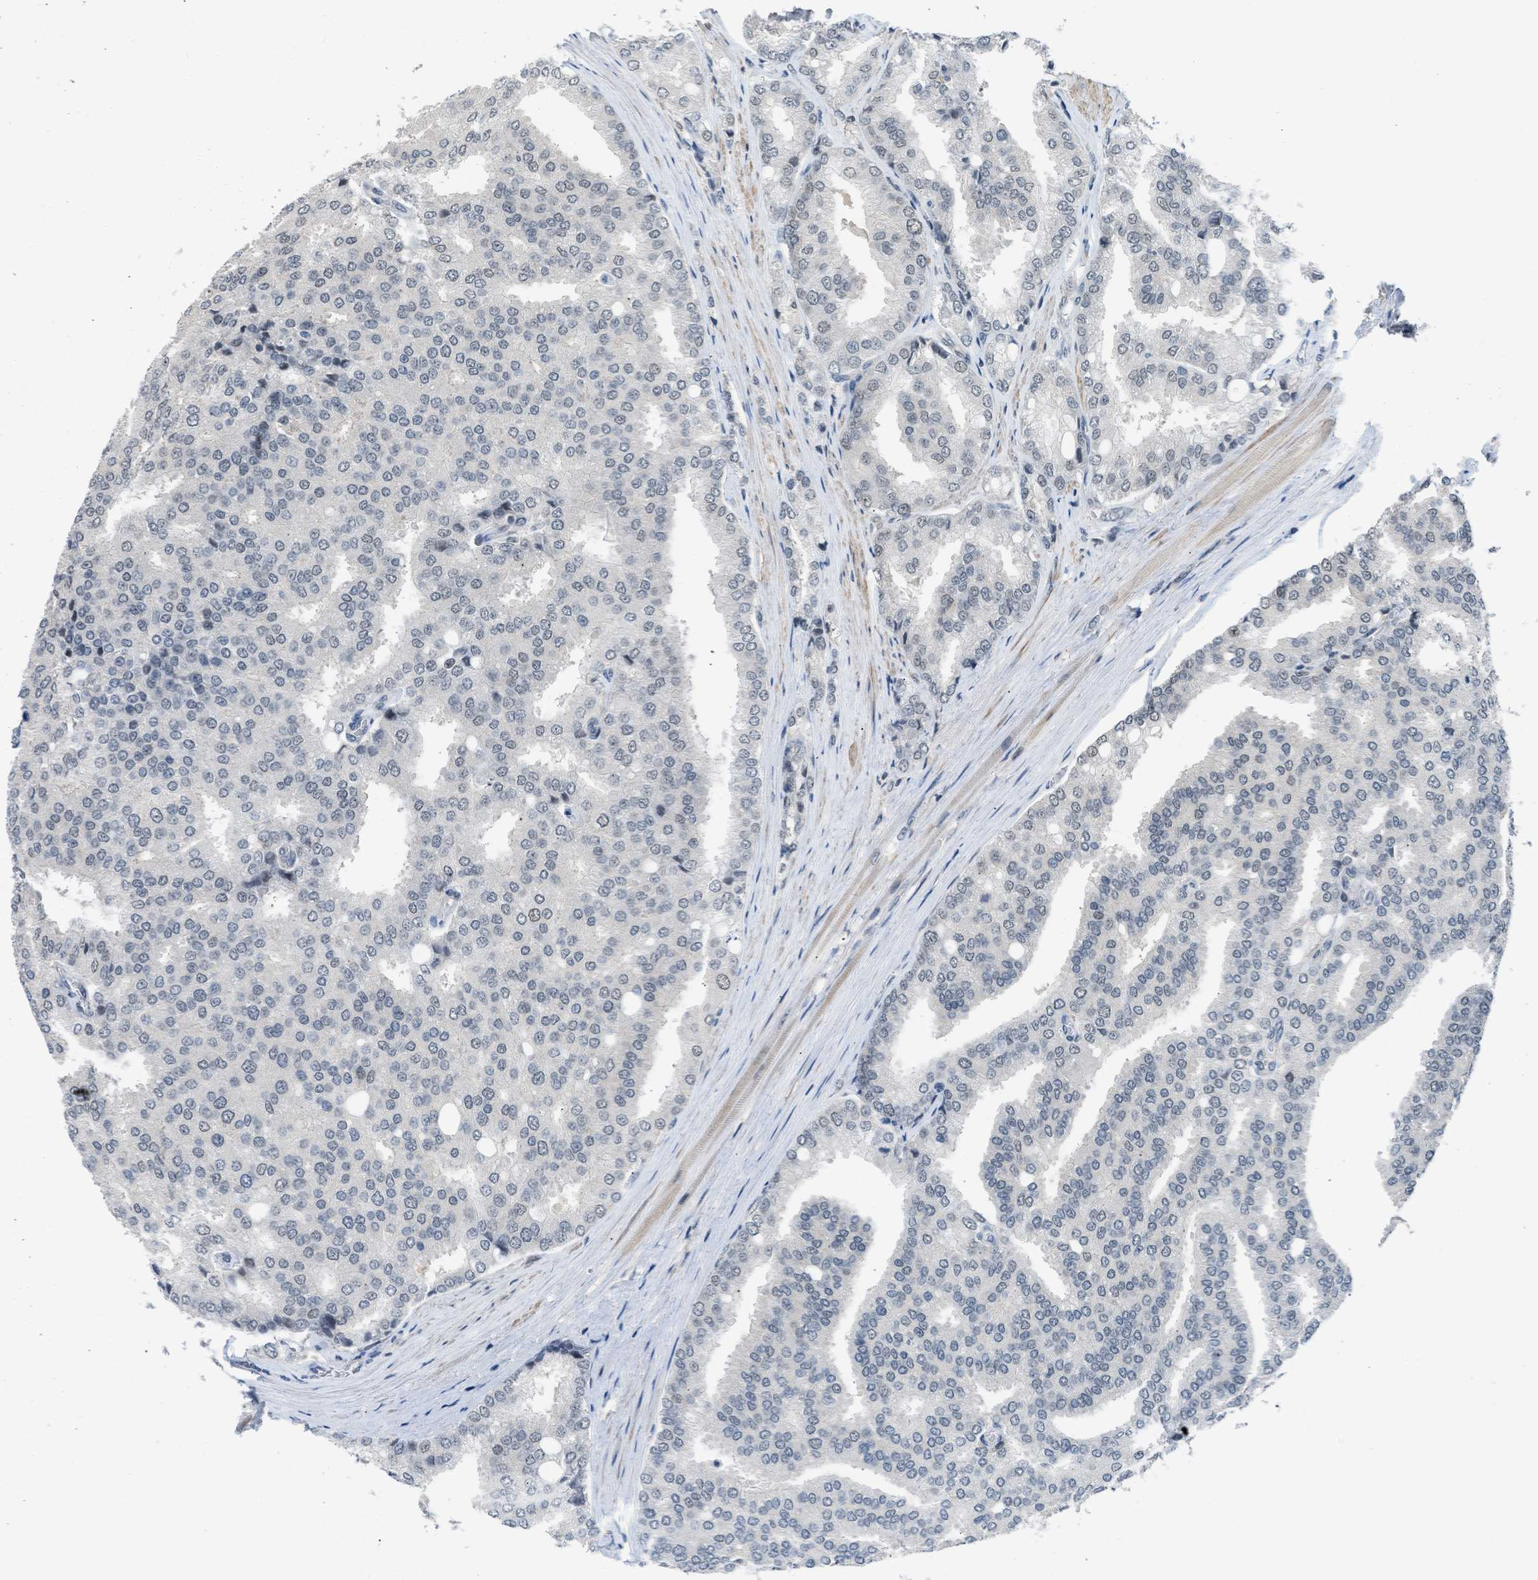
{"staining": {"intensity": "negative", "quantity": "none", "location": "none"}, "tissue": "prostate cancer", "cell_type": "Tumor cells", "image_type": "cancer", "snomed": [{"axis": "morphology", "description": "Adenocarcinoma, High grade"}, {"axis": "topography", "description": "Prostate"}], "caption": "This is an immunohistochemistry micrograph of human prostate cancer. There is no positivity in tumor cells.", "gene": "TTBK2", "patient": {"sex": "male", "age": 50}}